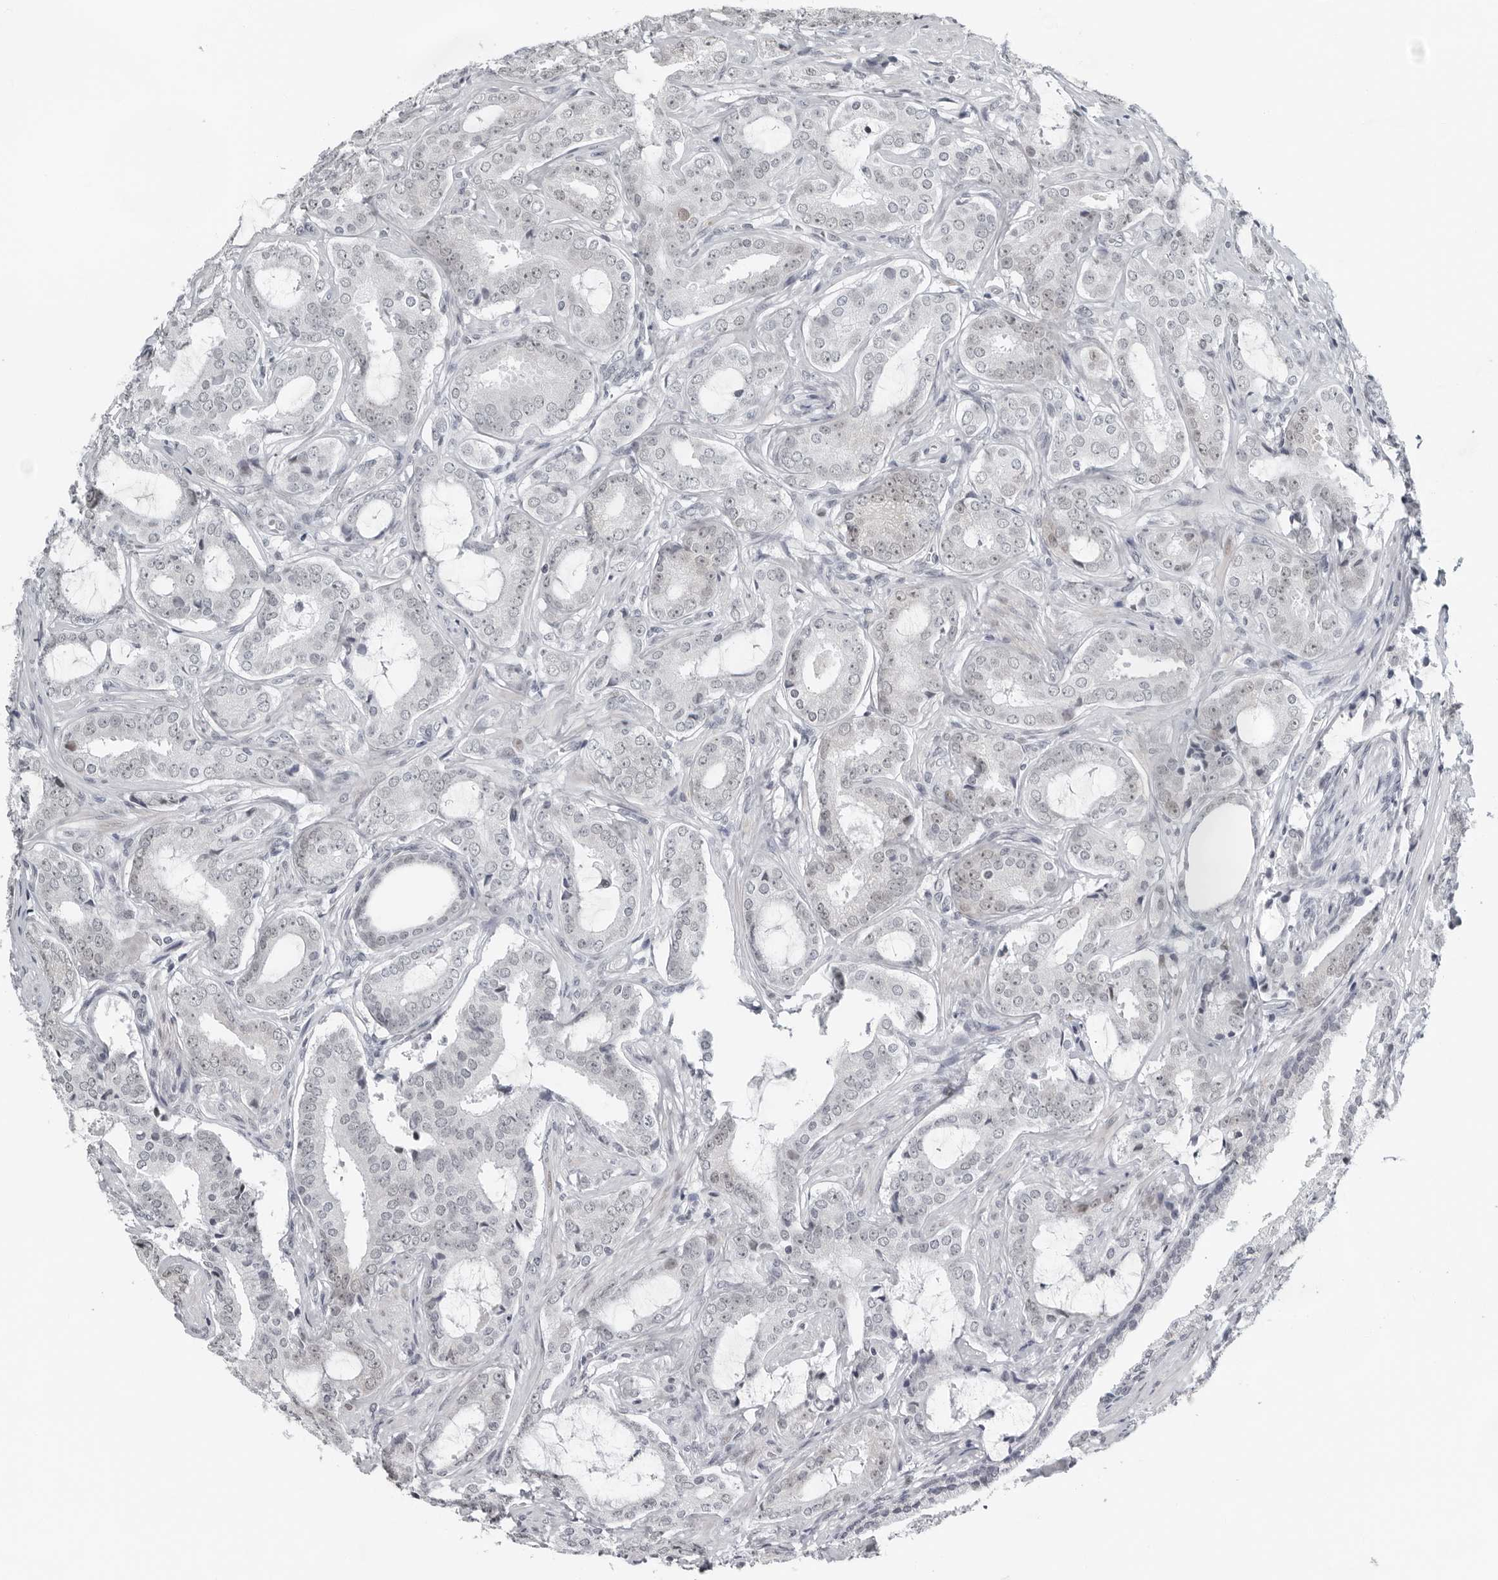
{"staining": {"intensity": "weak", "quantity": "<25%", "location": "nuclear"}, "tissue": "prostate cancer", "cell_type": "Tumor cells", "image_type": "cancer", "snomed": [{"axis": "morphology", "description": "Adenocarcinoma, High grade"}, {"axis": "topography", "description": "Prostate"}], "caption": "IHC image of neoplastic tissue: human high-grade adenocarcinoma (prostate) stained with DAB shows no significant protein positivity in tumor cells.", "gene": "PPP1R42", "patient": {"sex": "male", "age": 73}}